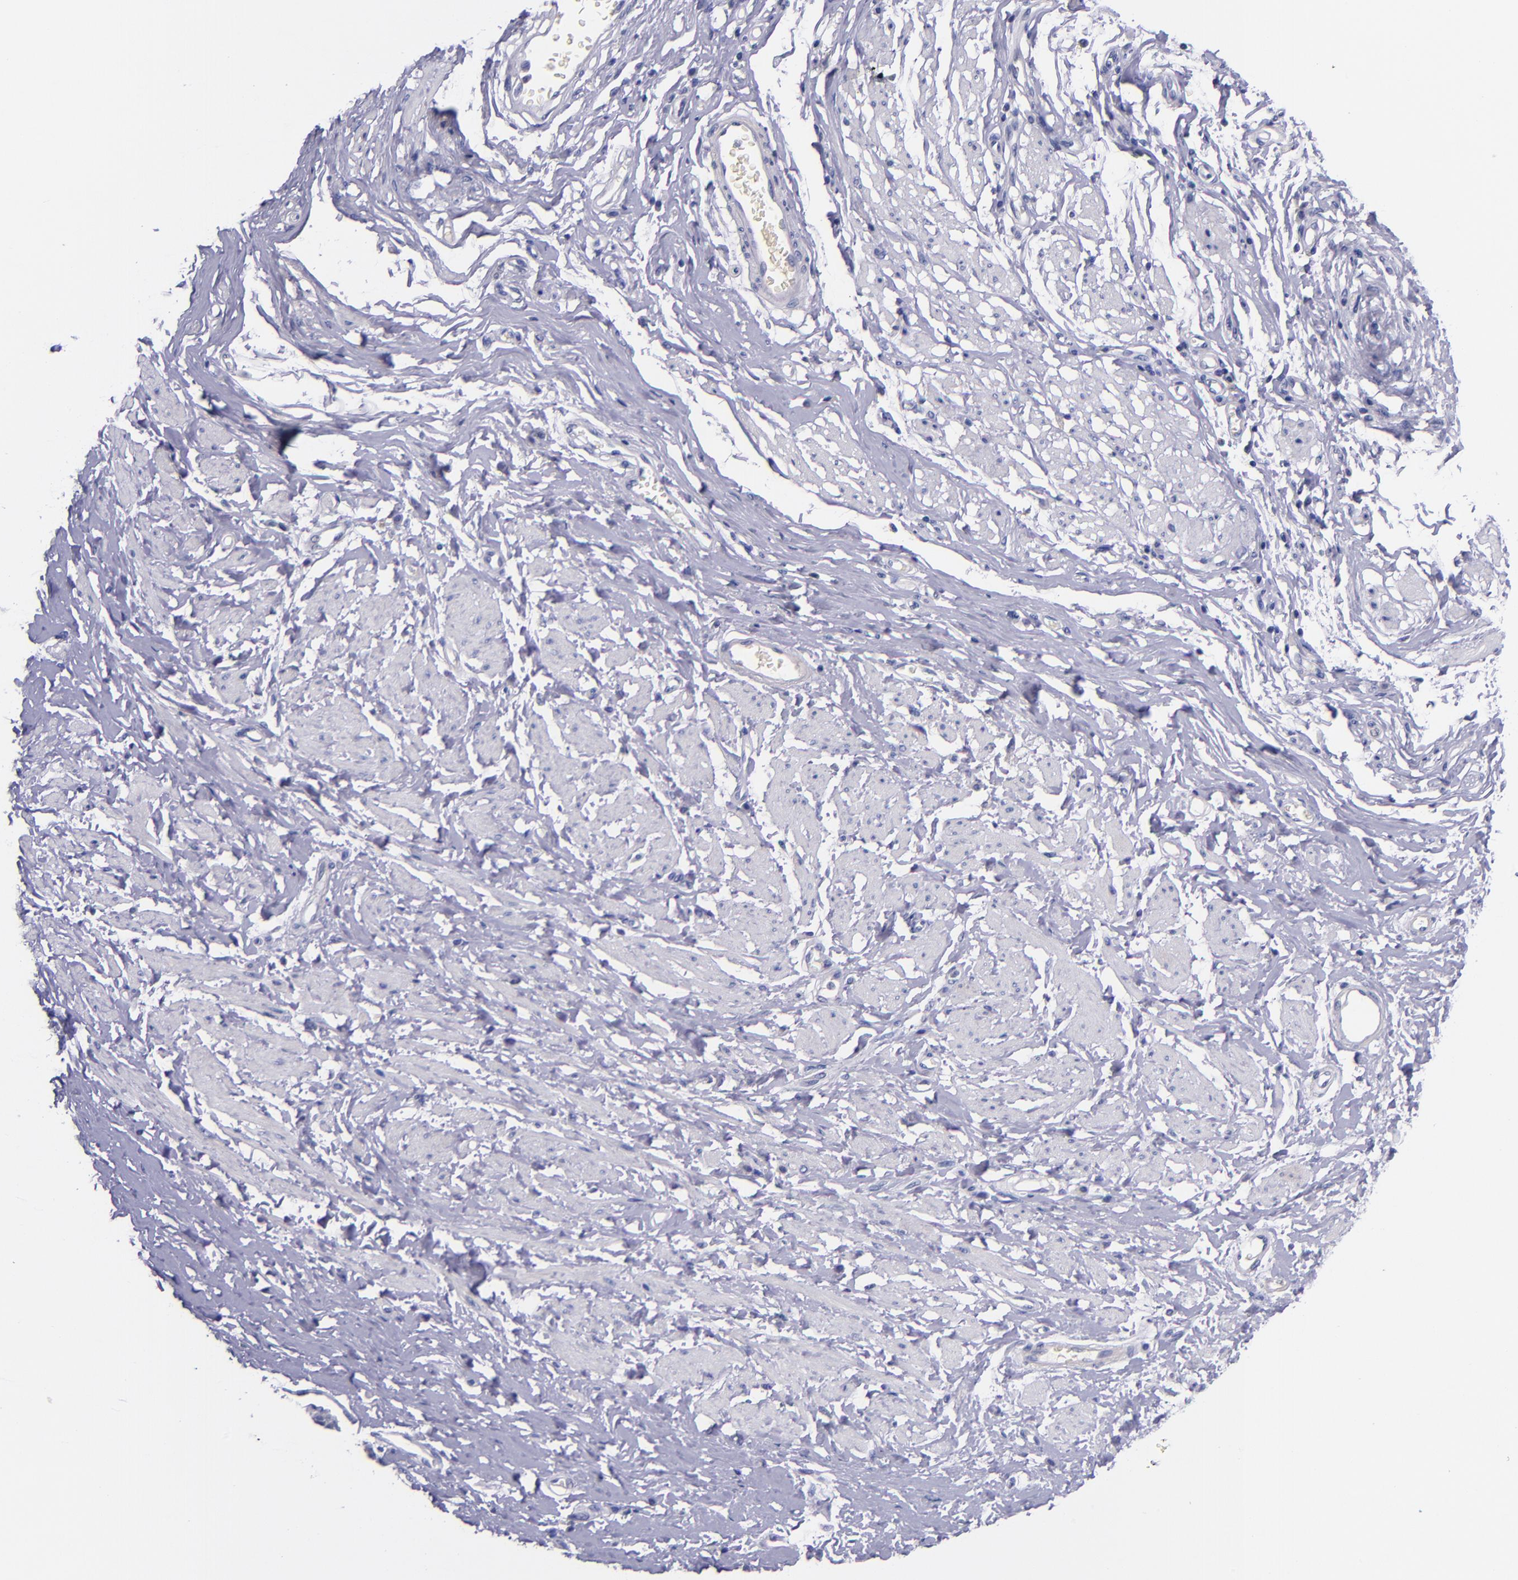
{"staining": {"intensity": "negative", "quantity": "none", "location": "none"}, "tissue": "esophagus", "cell_type": "Squamous epithelial cells", "image_type": "normal", "snomed": [{"axis": "morphology", "description": "Normal tissue, NOS"}, {"axis": "topography", "description": "Esophagus"}], "caption": "Esophagus was stained to show a protein in brown. There is no significant expression in squamous epithelial cells.", "gene": "RBP4", "patient": {"sex": "male", "age": 70}}